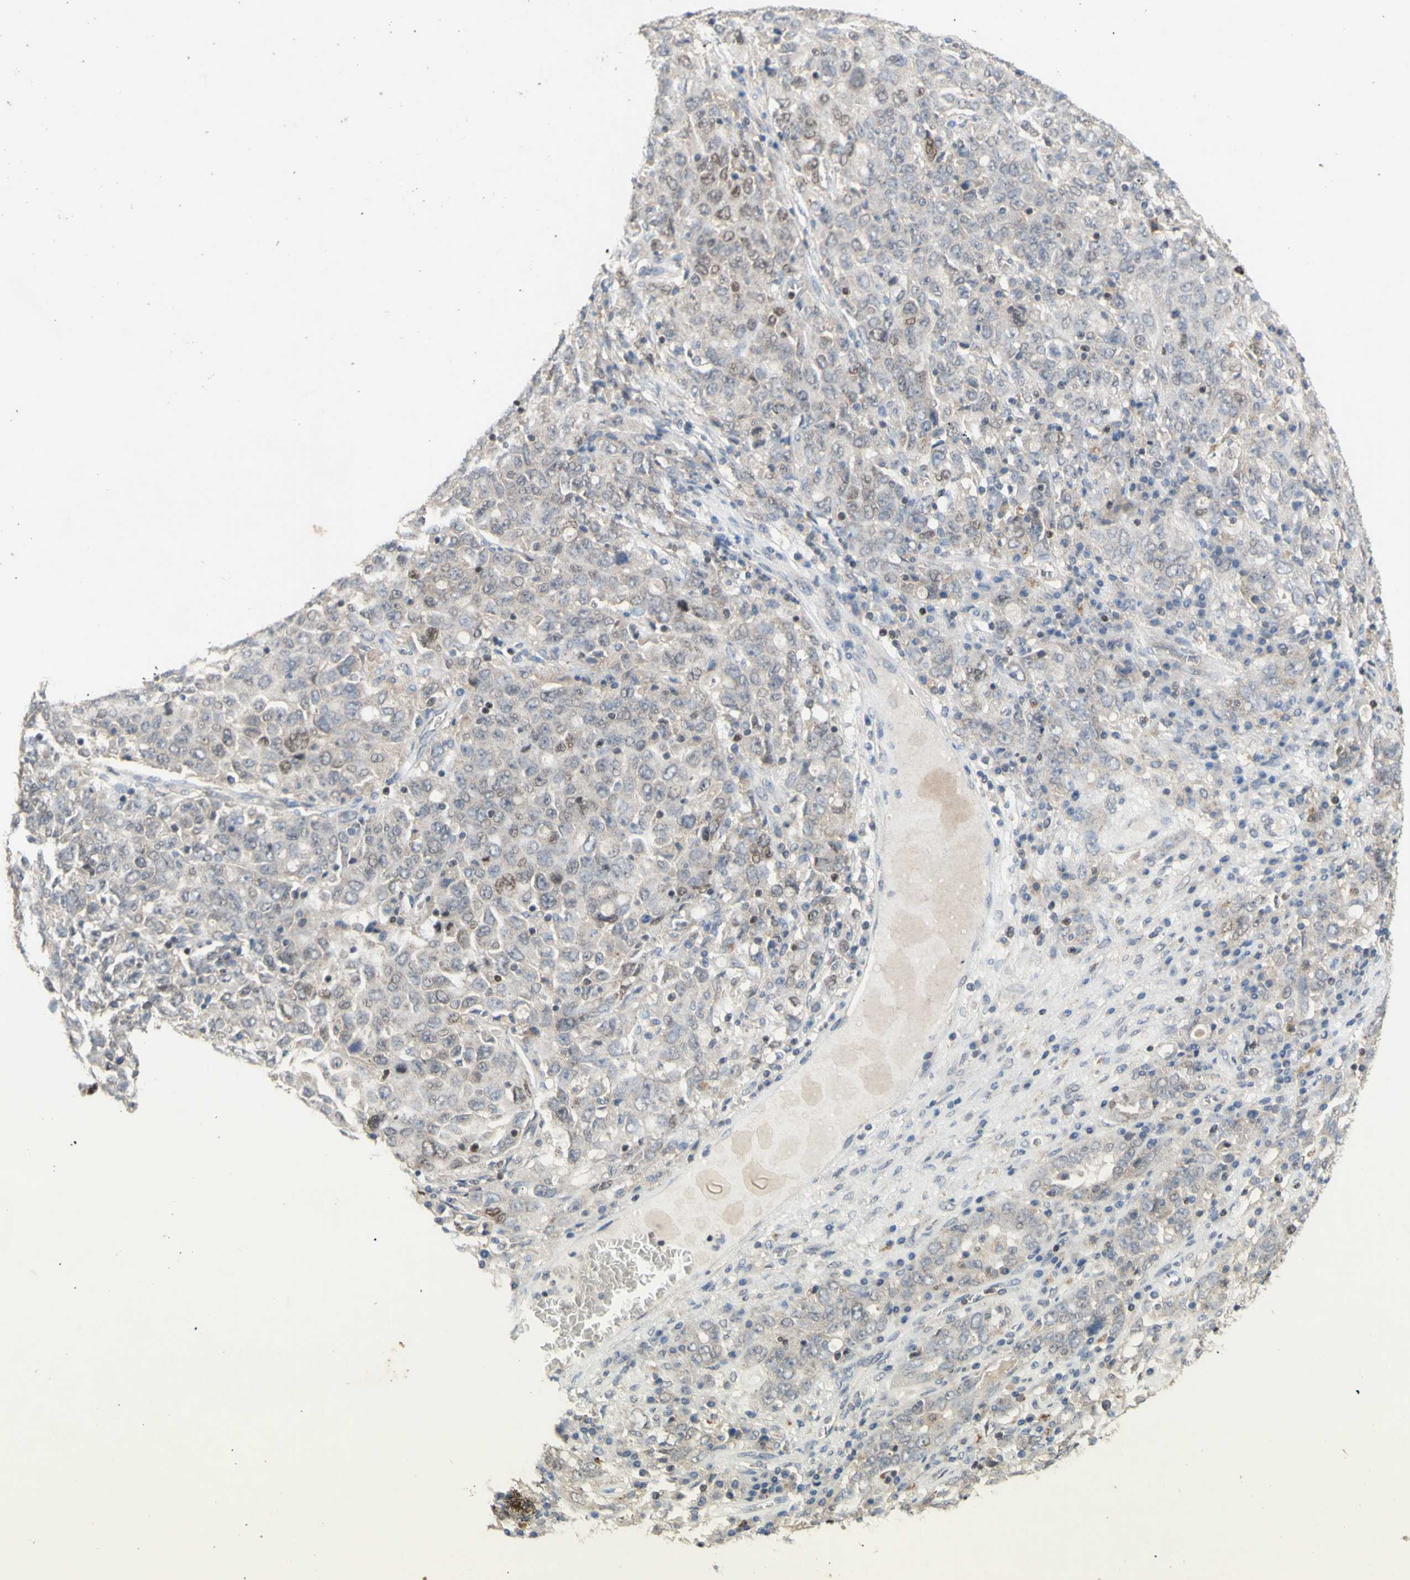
{"staining": {"intensity": "negative", "quantity": "none", "location": "none"}, "tissue": "ovarian cancer", "cell_type": "Tumor cells", "image_type": "cancer", "snomed": [{"axis": "morphology", "description": "Carcinoma, endometroid"}, {"axis": "topography", "description": "Ovary"}], "caption": "High magnification brightfield microscopy of endometroid carcinoma (ovarian) stained with DAB (brown) and counterstained with hematoxylin (blue): tumor cells show no significant expression. The staining is performed using DAB brown chromogen with nuclei counter-stained in using hematoxylin.", "gene": "NLRP1", "patient": {"sex": "female", "age": 62}}